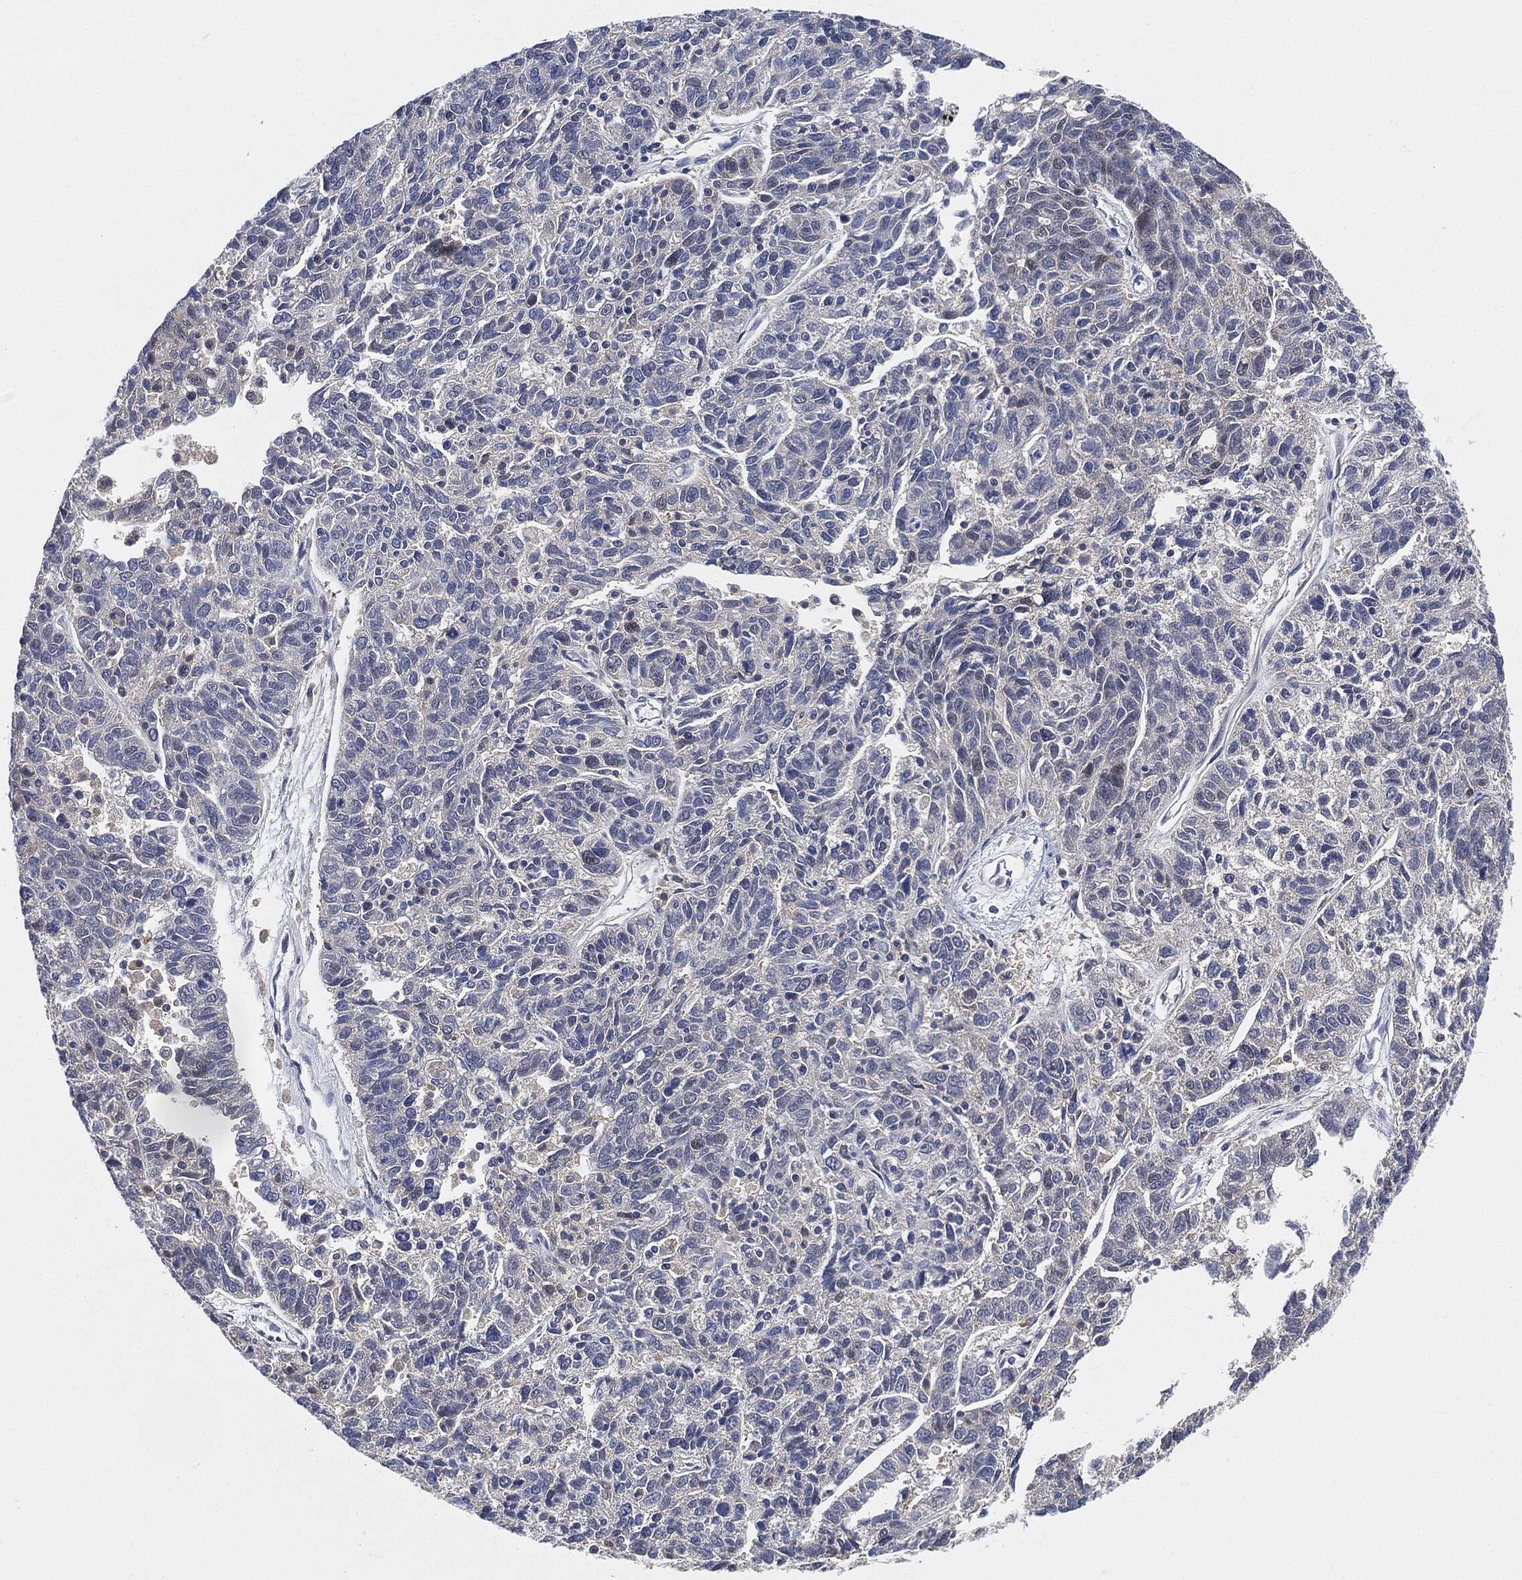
{"staining": {"intensity": "negative", "quantity": "none", "location": "none"}, "tissue": "ovarian cancer", "cell_type": "Tumor cells", "image_type": "cancer", "snomed": [{"axis": "morphology", "description": "Cystadenocarcinoma, serous, NOS"}, {"axis": "topography", "description": "Ovary"}], "caption": "Immunohistochemistry (IHC) photomicrograph of neoplastic tissue: human ovarian cancer stained with DAB (3,3'-diaminobenzidine) shows no significant protein expression in tumor cells. (Brightfield microscopy of DAB (3,3'-diaminobenzidine) immunohistochemistry (IHC) at high magnification).", "gene": "VSIG4", "patient": {"sex": "female", "age": 71}}